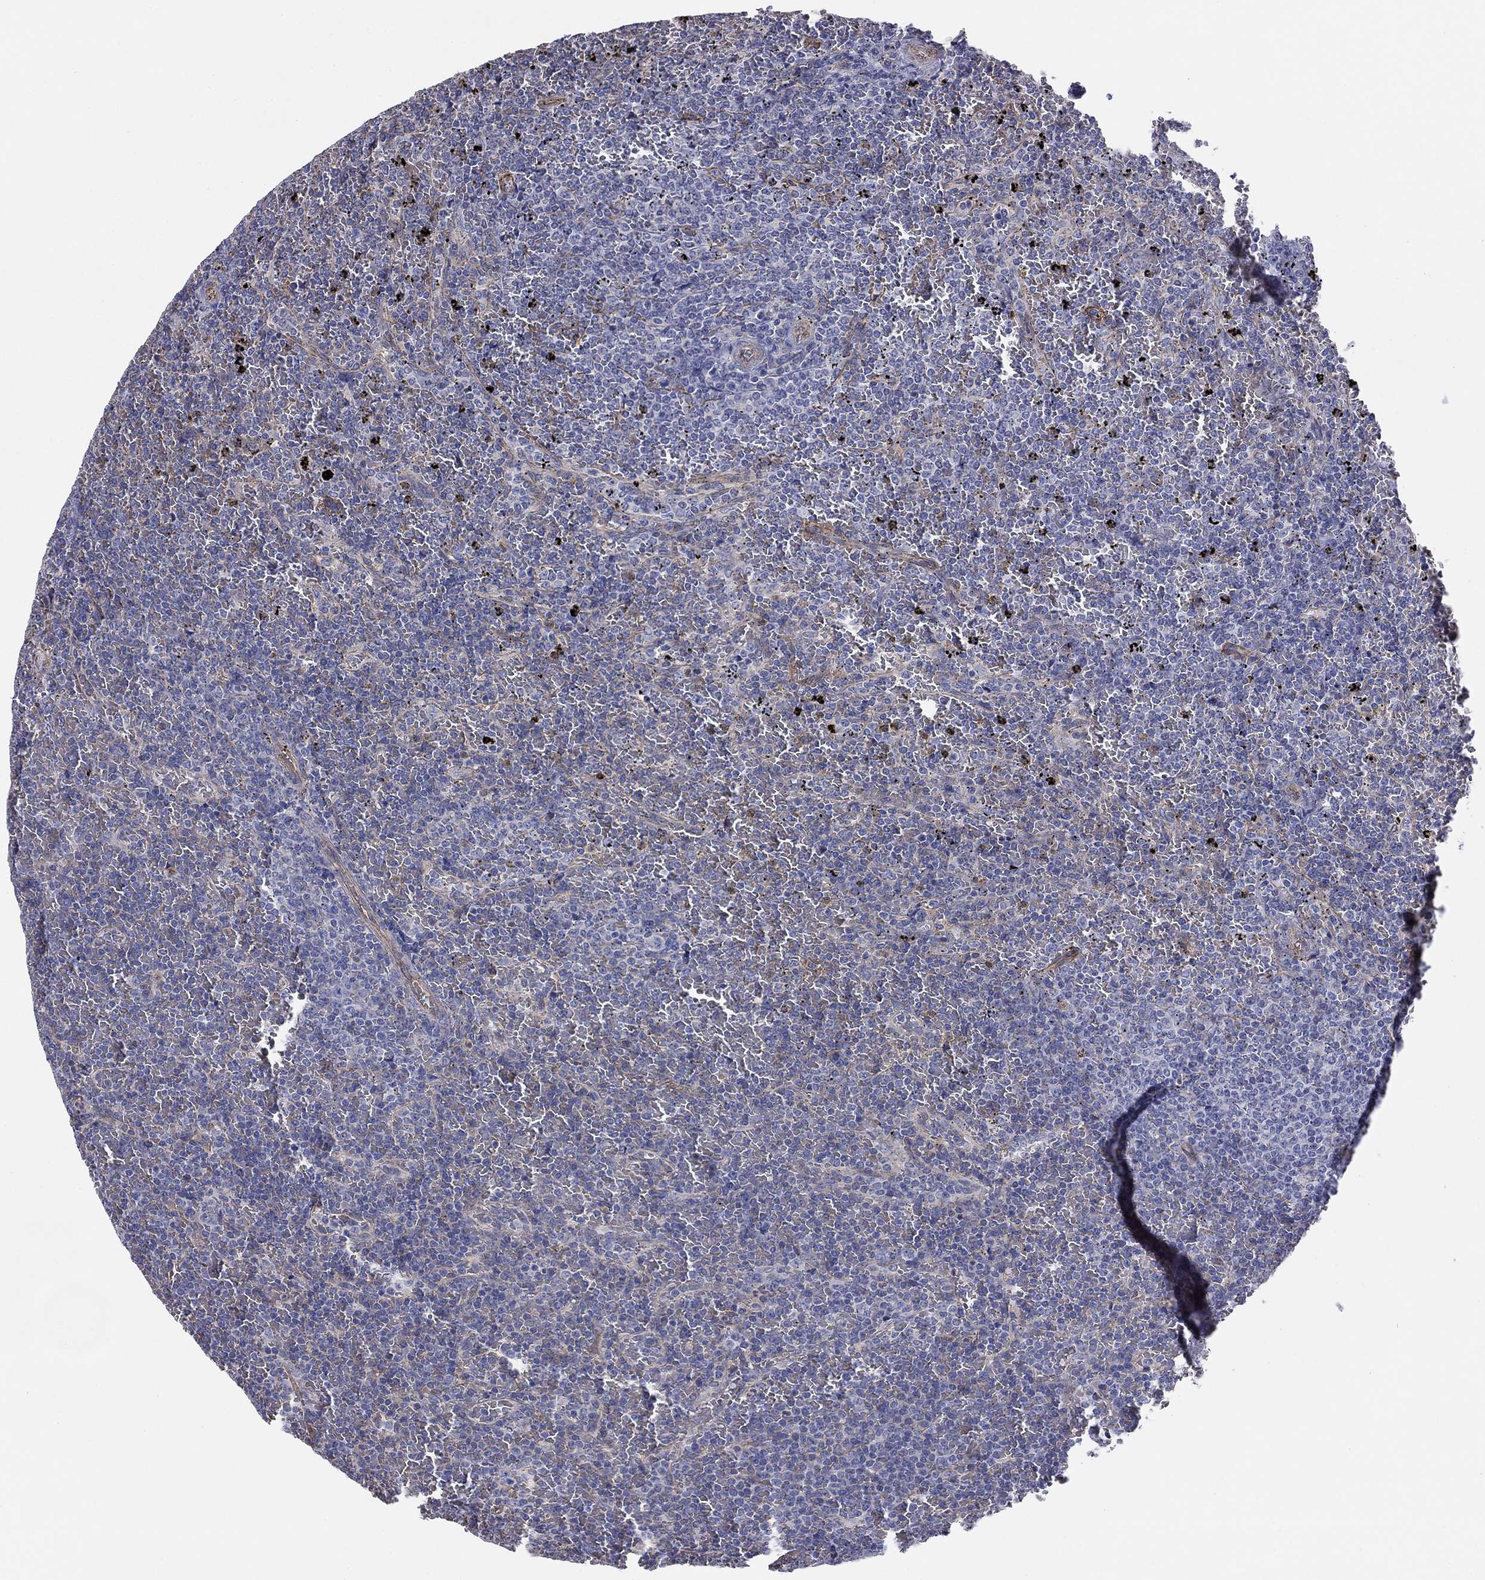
{"staining": {"intensity": "negative", "quantity": "none", "location": "none"}, "tissue": "lymphoma", "cell_type": "Tumor cells", "image_type": "cancer", "snomed": [{"axis": "morphology", "description": "Malignant lymphoma, non-Hodgkin's type, Low grade"}, {"axis": "topography", "description": "Spleen"}], "caption": "Human low-grade malignant lymphoma, non-Hodgkin's type stained for a protein using immunohistochemistry (IHC) demonstrates no staining in tumor cells.", "gene": "TCHH", "patient": {"sex": "female", "age": 77}}